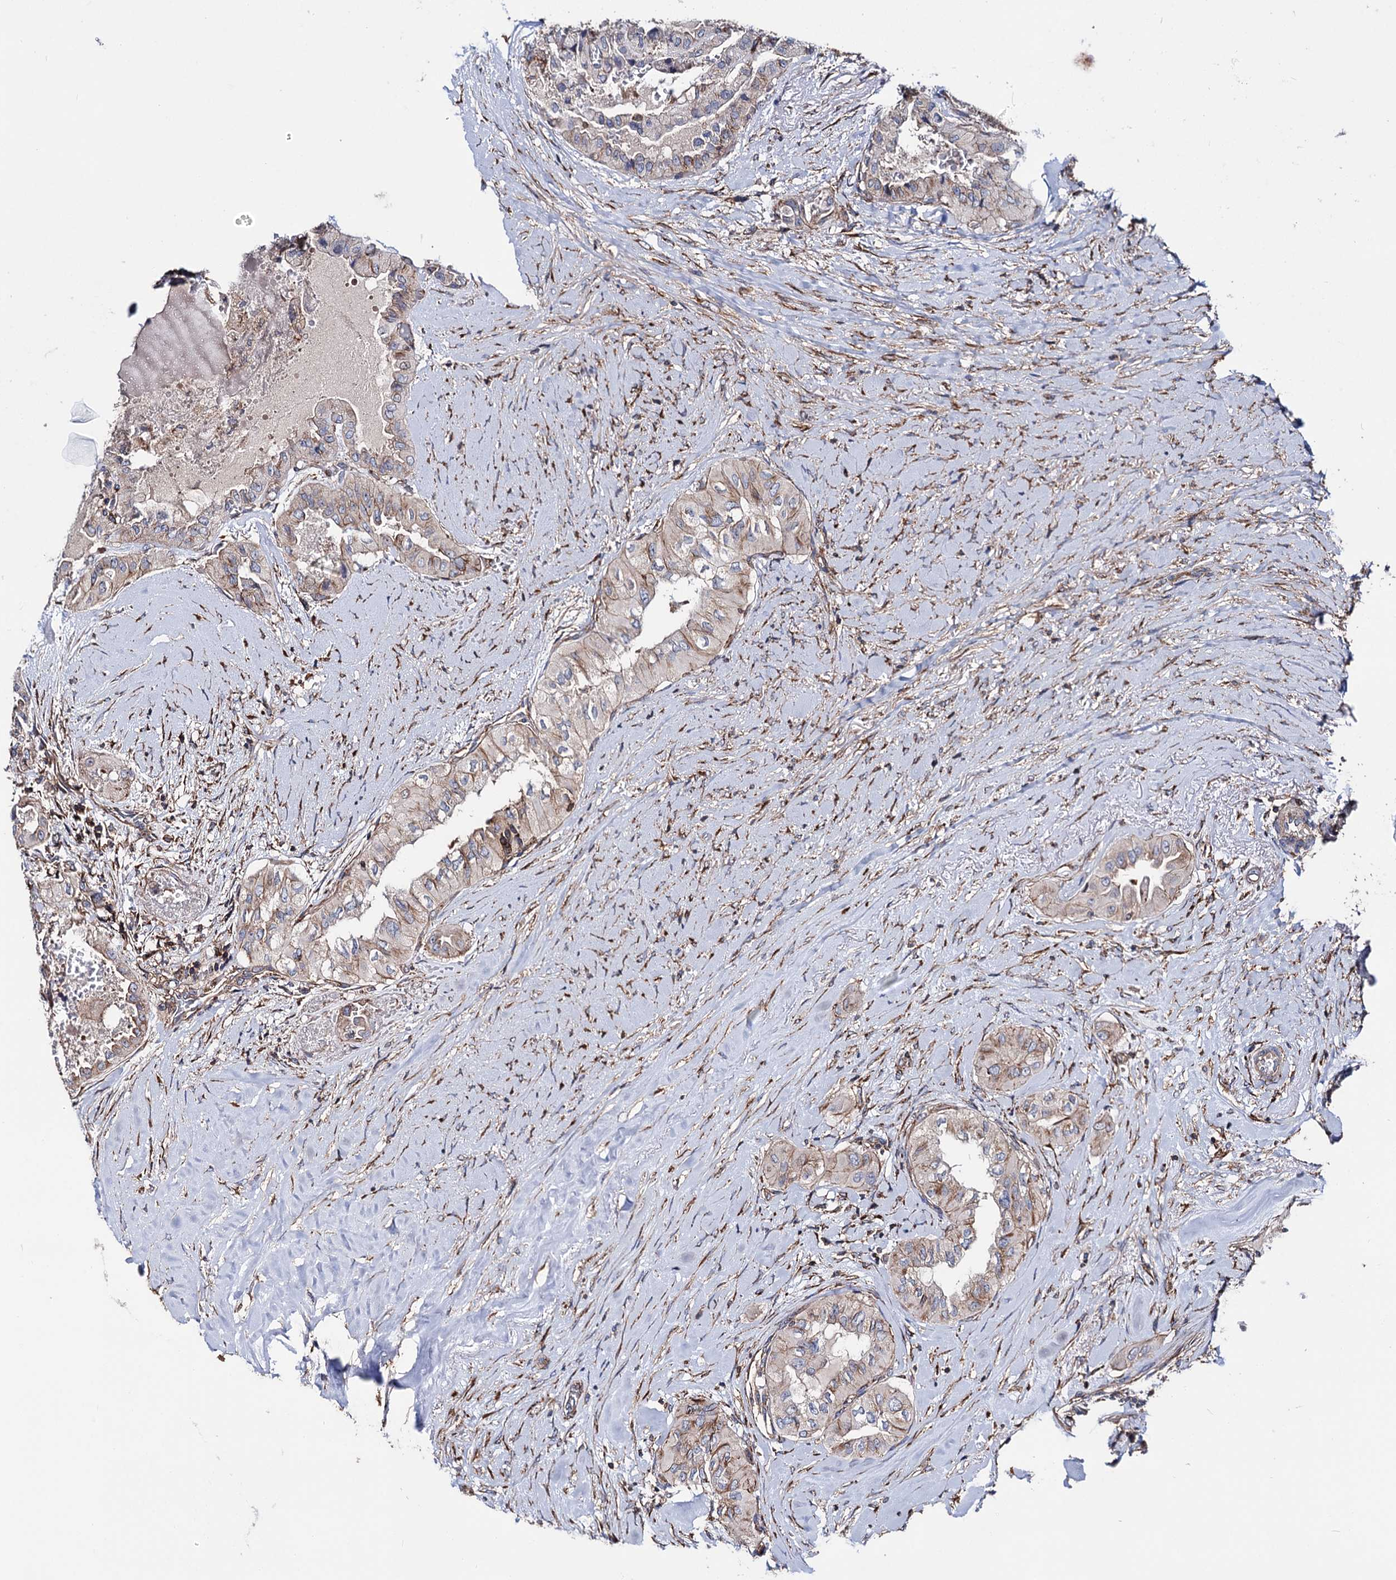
{"staining": {"intensity": "weak", "quantity": "<25%", "location": "cytoplasmic/membranous"}, "tissue": "thyroid cancer", "cell_type": "Tumor cells", "image_type": "cancer", "snomed": [{"axis": "morphology", "description": "Papillary adenocarcinoma, NOS"}, {"axis": "topography", "description": "Thyroid gland"}], "caption": "Protein analysis of thyroid cancer (papillary adenocarcinoma) demonstrates no significant positivity in tumor cells.", "gene": "DEF6", "patient": {"sex": "female", "age": 59}}